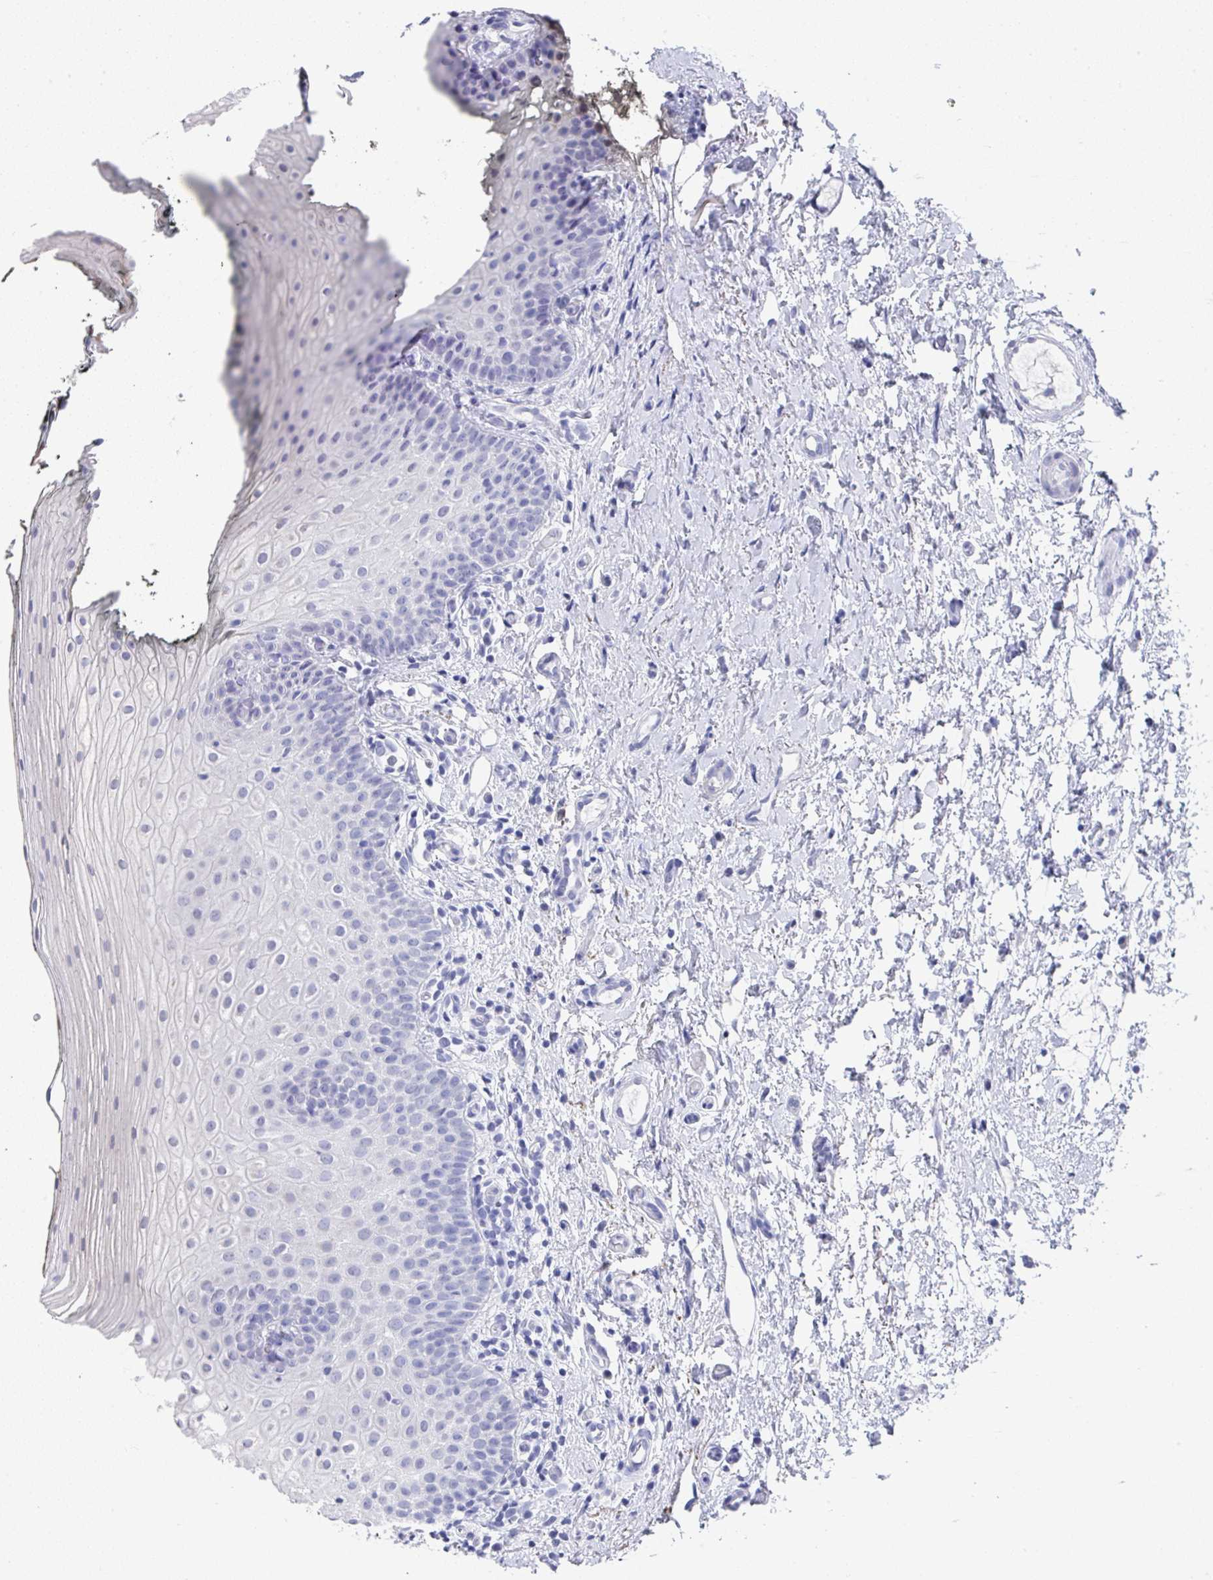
{"staining": {"intensity": "negative", "quantity": "none", "location": "none"}, "tissue": "oral mucosa", "cell_type": "Squamous epithelial cells", "image_type": "normal", "snomed": [{"axis": "morphology", "description": "Normal tissue, NOS"}, {"axis": "topography", "description": "Oral tissue"}], "caption": "Oral mucosa was stained to show a protein in brown. There is no significant staining in squamous epithelial cells. The staining was performed using DAB (3,3'-diaminobenzidine) to visualize the protein expression in brown, while the nuclei were stained in blue with hematoxylin (Magnification: 20x).", "gene": "TNFRSF8", "patient": {"sex": "male", "age": 75}}